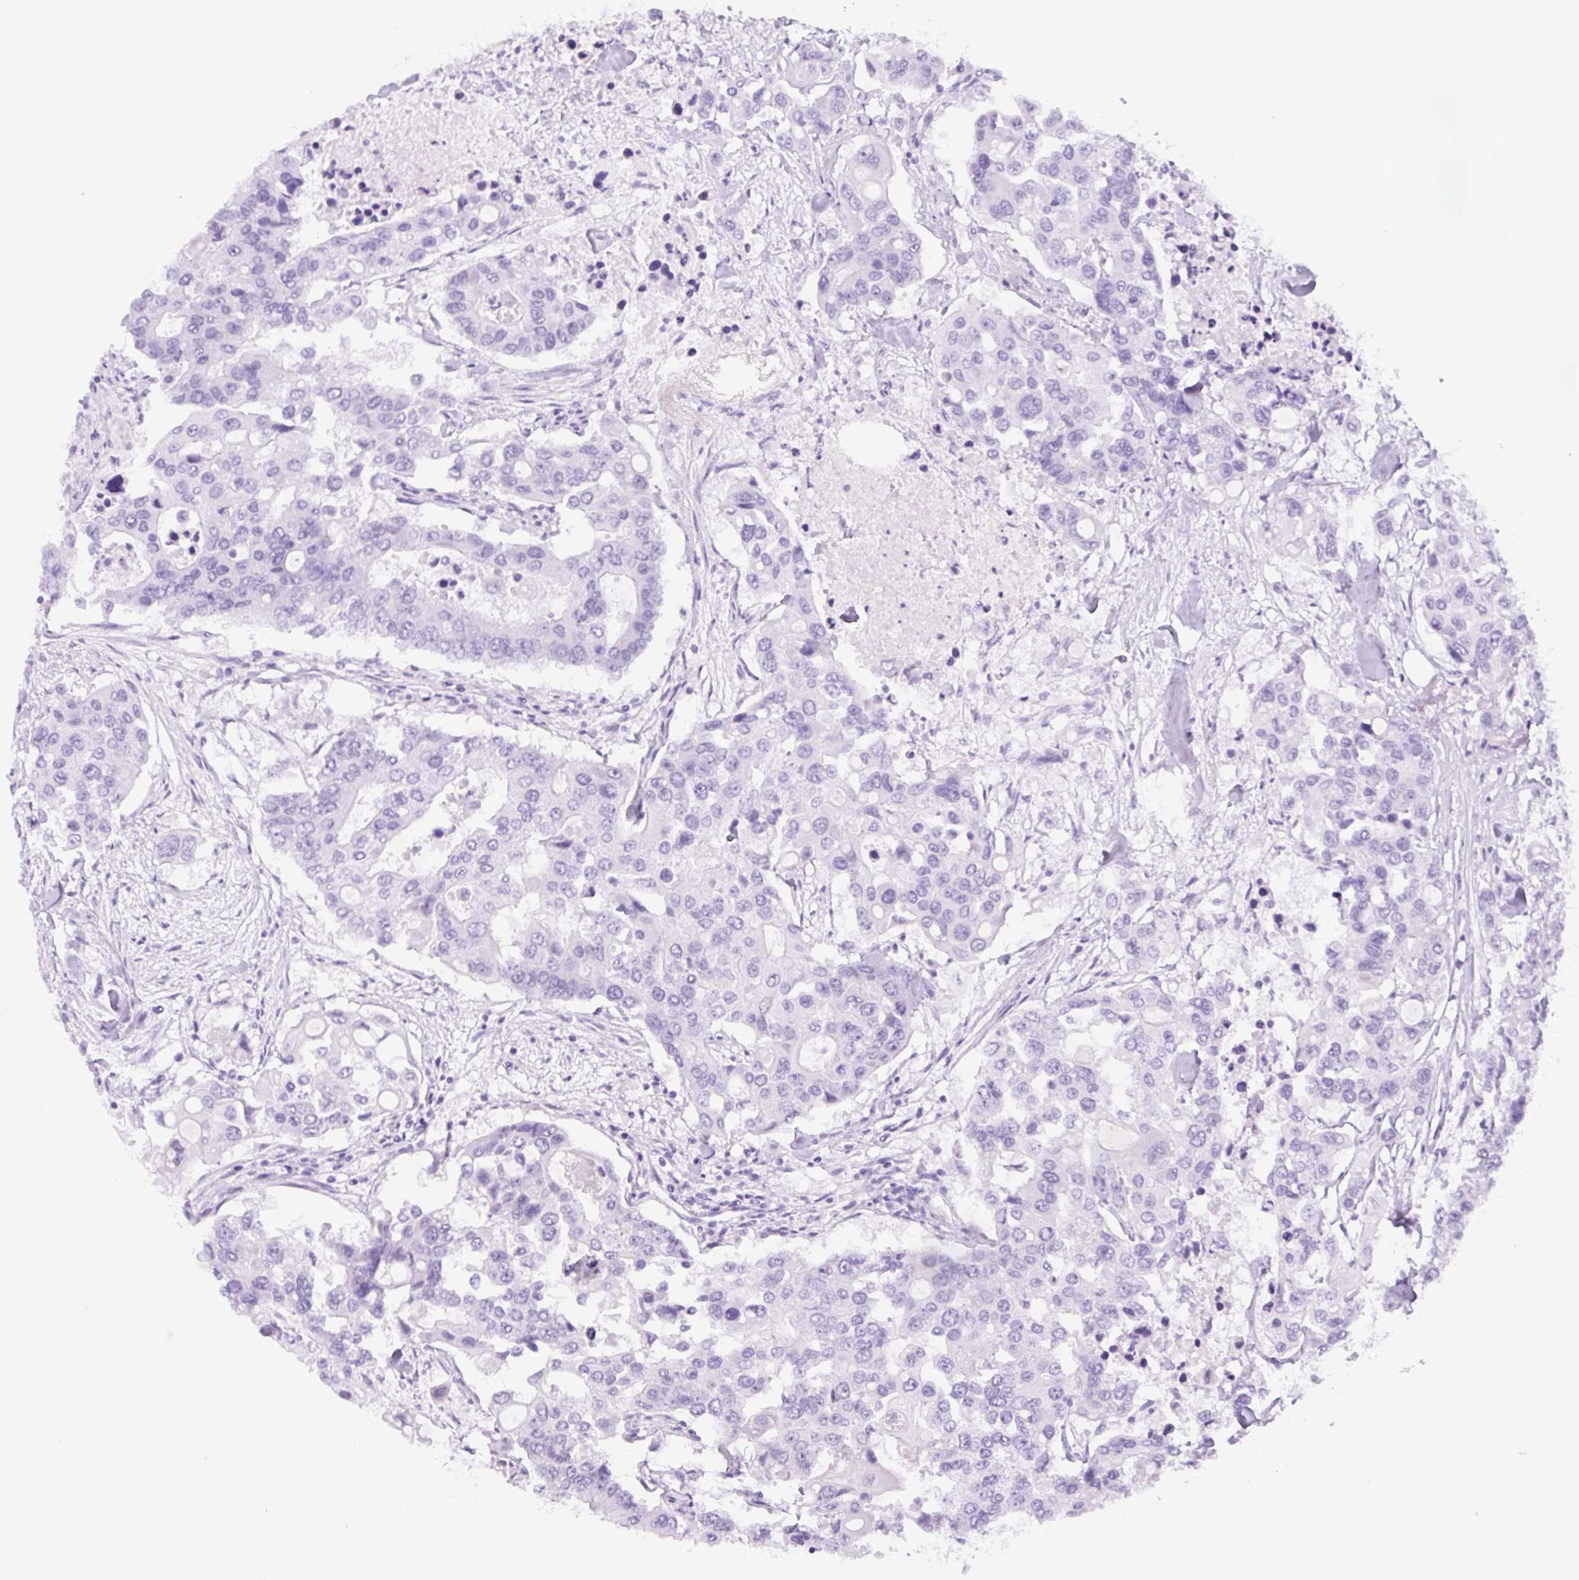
{"staining": {"intensity": "negative", "quantity": "none", "location": "none"}, "tissue": "colorectal cancer", "cell_type": "Tumor cells", "image_type": "cancer", "snomed": [{"axis": "morphology", "description": "Adenocarcinoma, NOS"}, {"axis": "topography", "description": "Colon"}], "caption": "Human colorectal cancer stained for a protein using immunohistochemistry (IHC) displays no positivity in tumor cells.", "gene": "UBL3", "patient": {"sex": "male", "age": 77}}